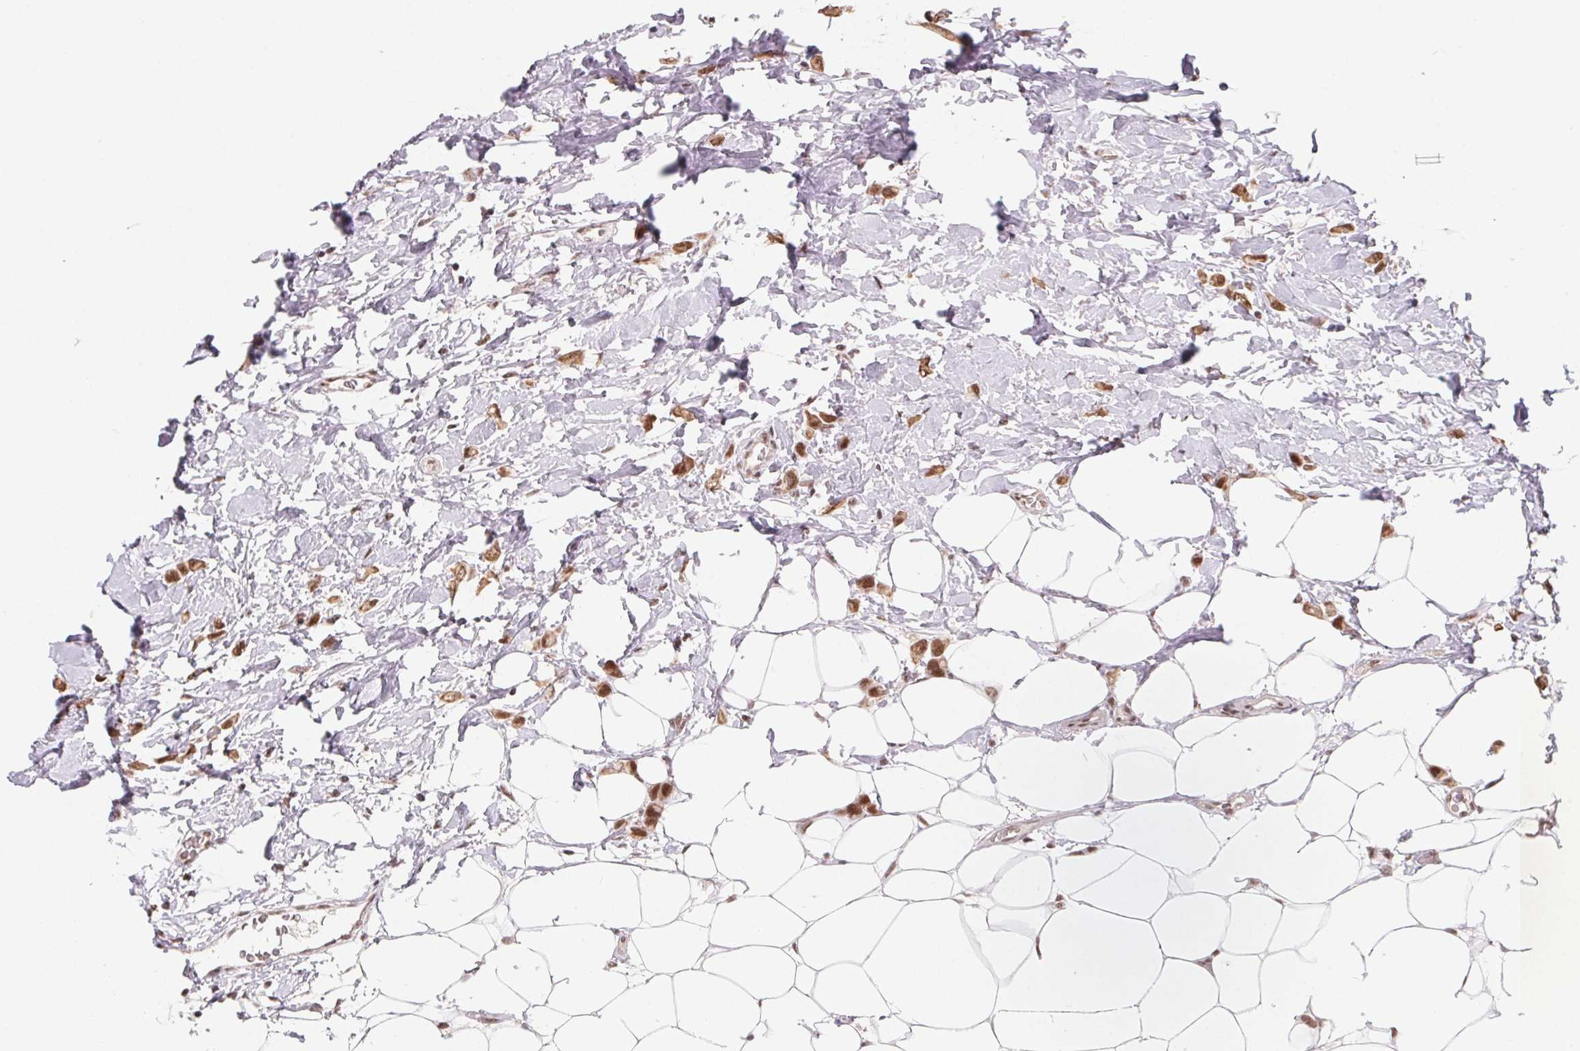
{"staining": {"intensity": "moderate", "quantity": ">75%", "location": "nuclear"}, "tissue": "breast cancer", "cell_type": "Tumor cells", "image_type": "cancer", "snomed": [{"axis": "morphology", "description": "Lobular carcinoma"}, {"axis": "topography", "description": "Breast"}], "caption": "The micrograph reveals staining of breast cancer, revealing moderate nuclear protein positivity (brown color) within tumor cells. Using DAB (3,3'-diaminobenzidine) (brown) and hematoxylin (blue) stains, captured at high magnification using brightfield microscopy.", "gene": "TCERG1", "patient": {"sex": "female", "age": 66}}